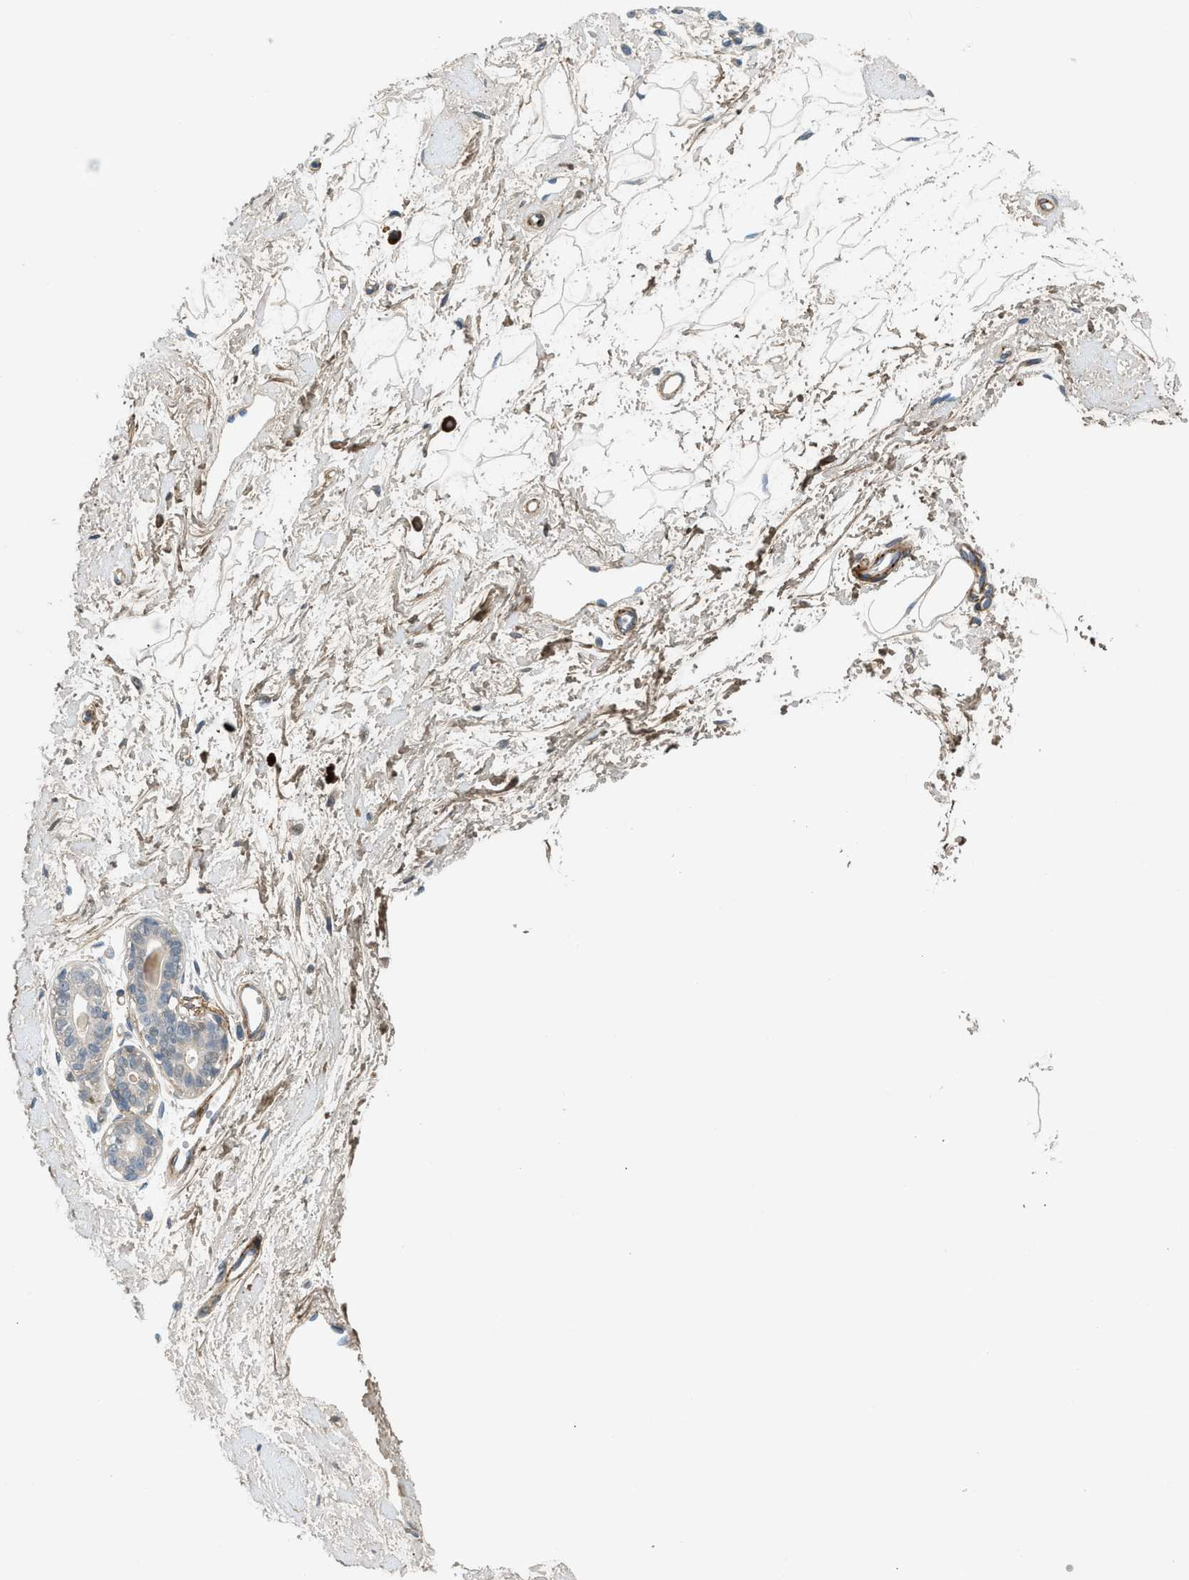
{"staining": {"intensity": "moderate", "quantity": ">75%", "location": "cytoplasmic/membranous"}, "tissue": "breast", "cell_type": "Adipocytes", "image_type": "normal", "snomed": [{"axis": "morphology", "description": "Normal tissue, NOS"}, {"axis": "topography", "description": "Breast"}], "caption": "Immunohistochemical staining of benign breast shows moderate cytoplasmic/membranous protein expression in approximately >75% of adipocytes. (DAB (3,3'-diaminobenzidine) = brown stain, brightfield microscopy at high magnification).", "gene": "EDNRA", "patient": {"sex": "female", "age": 45}}